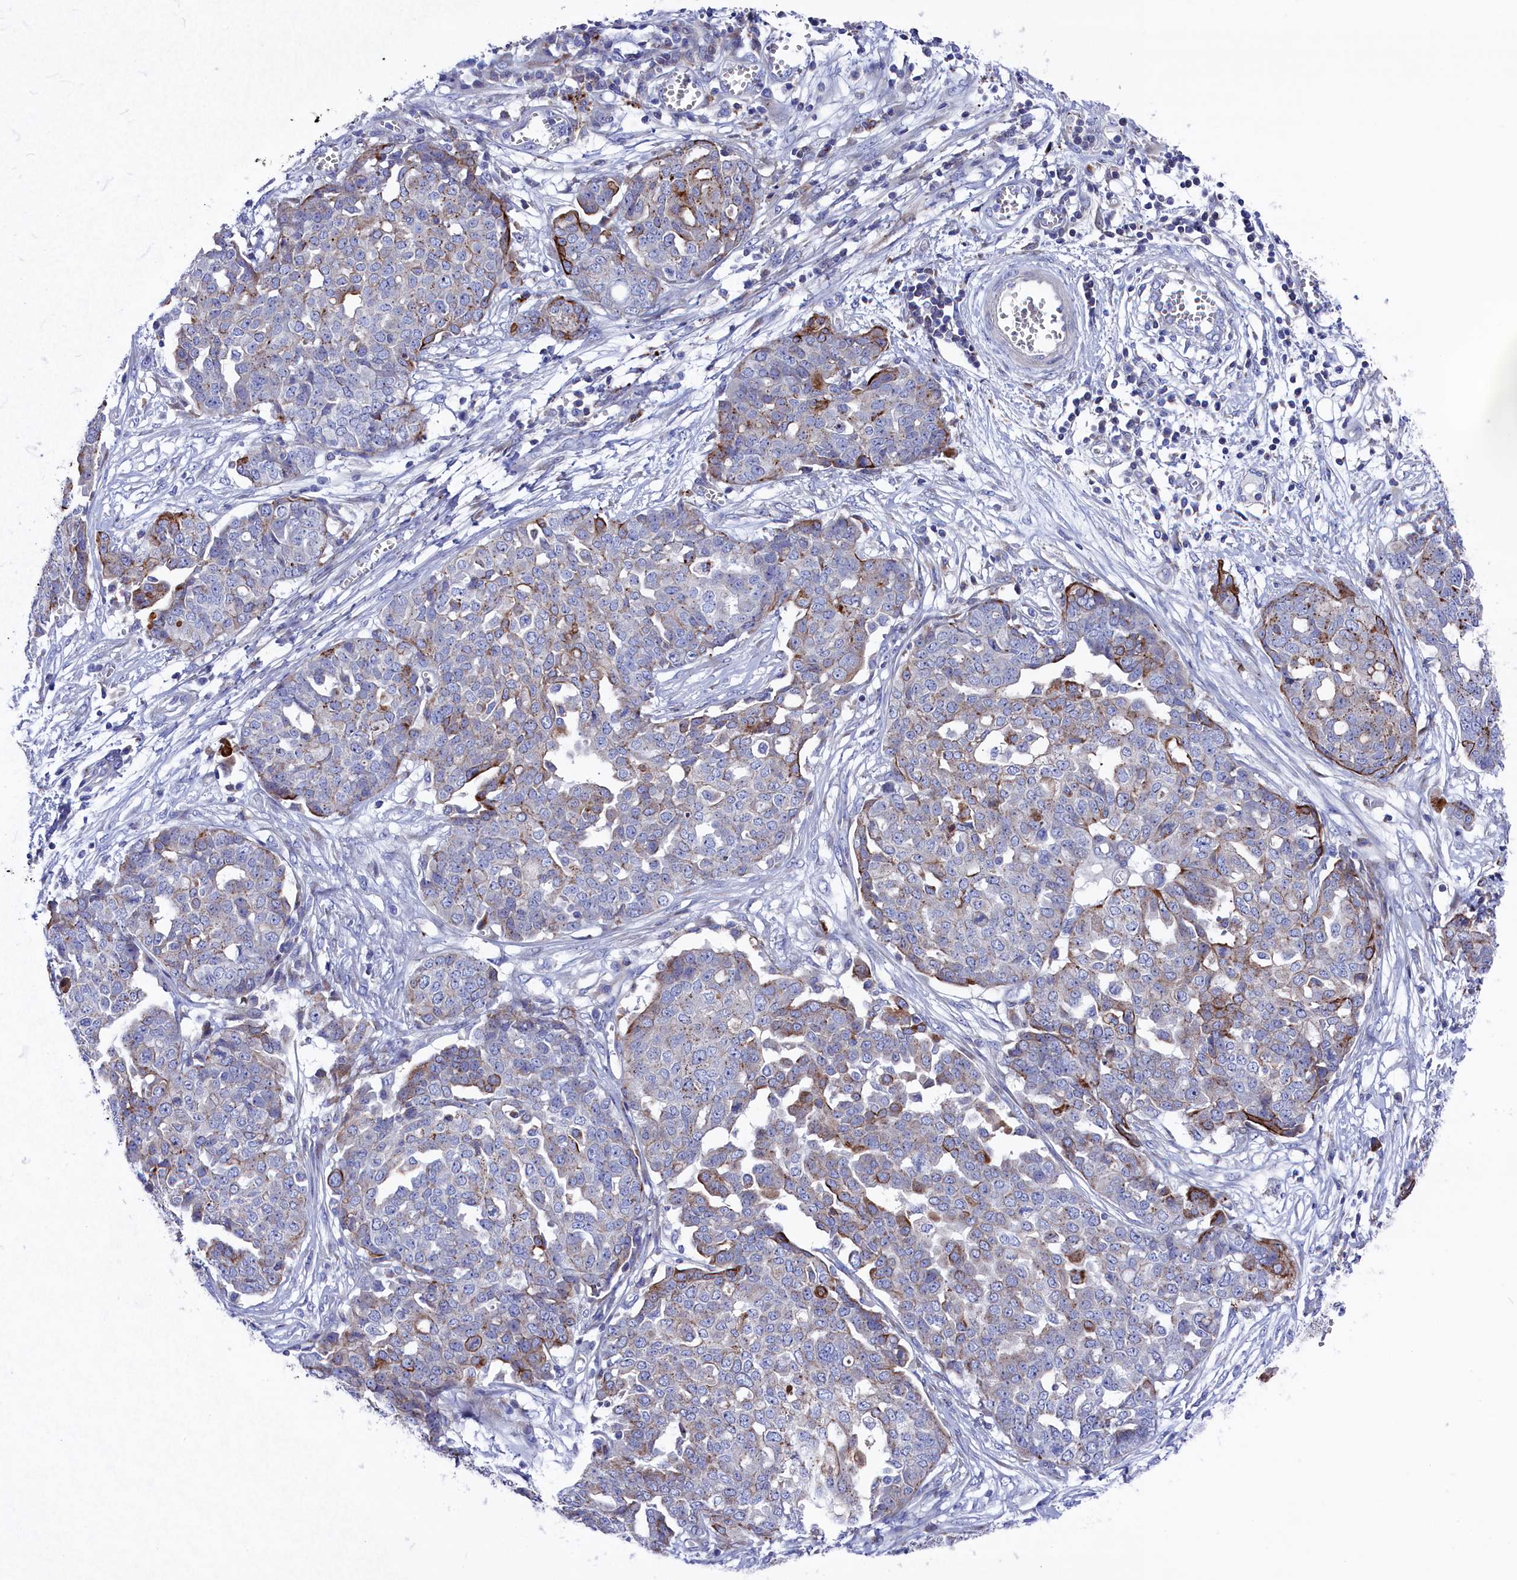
{"staining": {"intensity": "moderate", "quantity": "25%-75%", "location": "cytoplasmic/membranous"}, "tissue": "ovarian cancer", "cell_type": "Tumor cells", "image_type": "cancer", "snomed": [{"axis": "morphology", "description": "Cystadenocarcinoma, serous, NOS"}, {"axis": "topography", "description": "Soft tissue"}, {"axis": "topography", "description": "Ovary"}], "caption": "A micrograph of human ovarian cancer (serous cystadenocarcinoma) stained for a protein exhibits moderate cytoplasmic/membranous brown staining in tumor cells. The staining is performed using DAB brown chromogen to label protein expression. The nuclei are counter-stained blue using hematoxylin.", "gene": "NUDT7", "patient": {"sex": "female", "age": 57}}